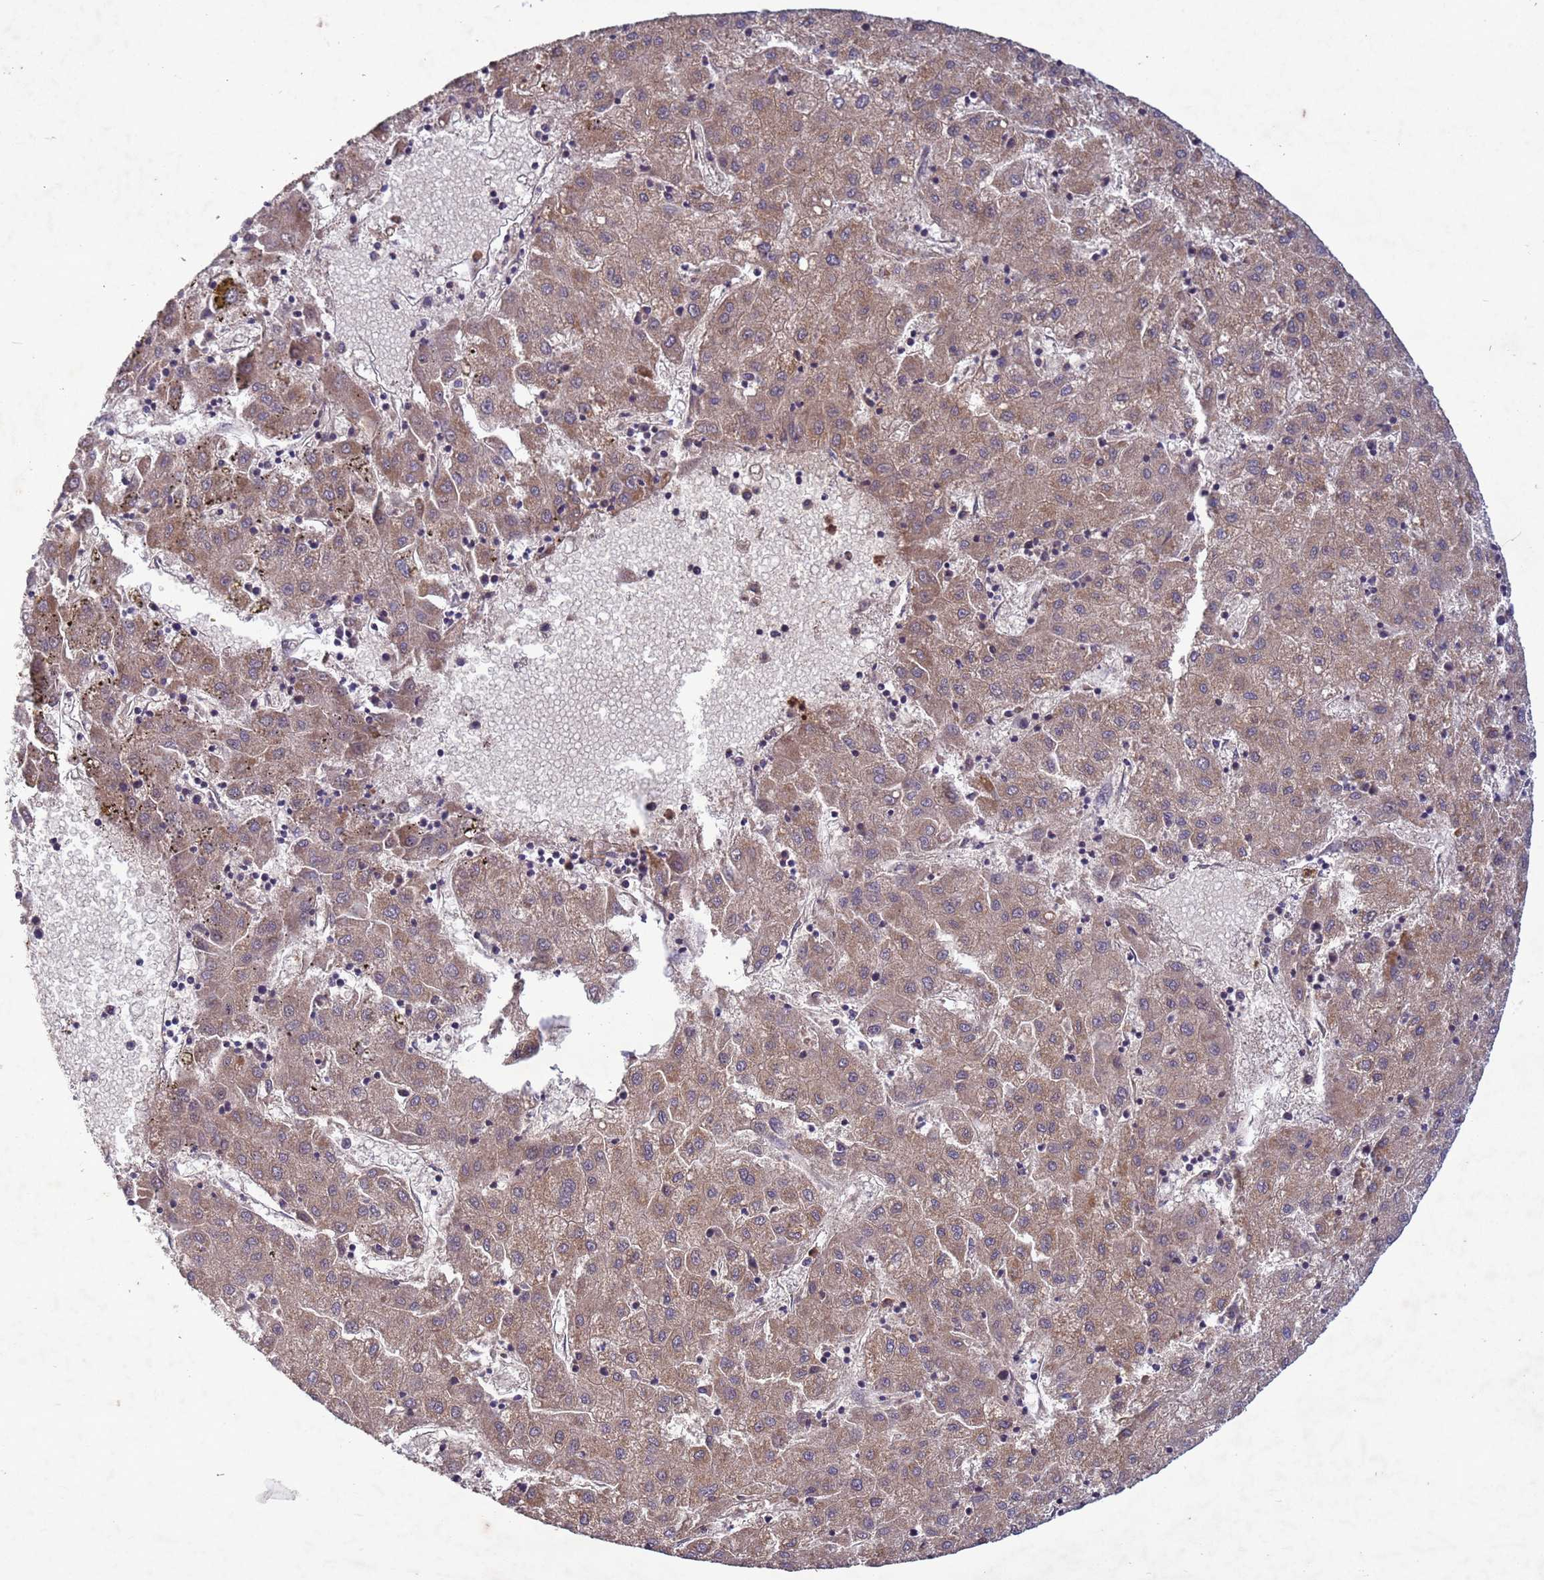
{"staining": {"intensity": "moderate", "quantity": "25%-75%", "location": "cytoplasmic/membranous"}, "tissue": "liver cancer", "cell_type": "Tumor cells", "image_type": "cancer", "snomed": [{"axis": "morphology", "description": "Carcinoma, Hepatocellular, NOS"}, {"axis": "topography", "description": "Liver"}], "caption": "This histopathology image demonstrates immunohistochemistry (IHC) staining of liver cancer (hepatocellular carcinoma), with medium moderate cytoplasmic/membranous expression in approximately 25%-75% of tumor cells.", "gene": "FASTKD1", "patient": {"sex": "male", "age": 72}}